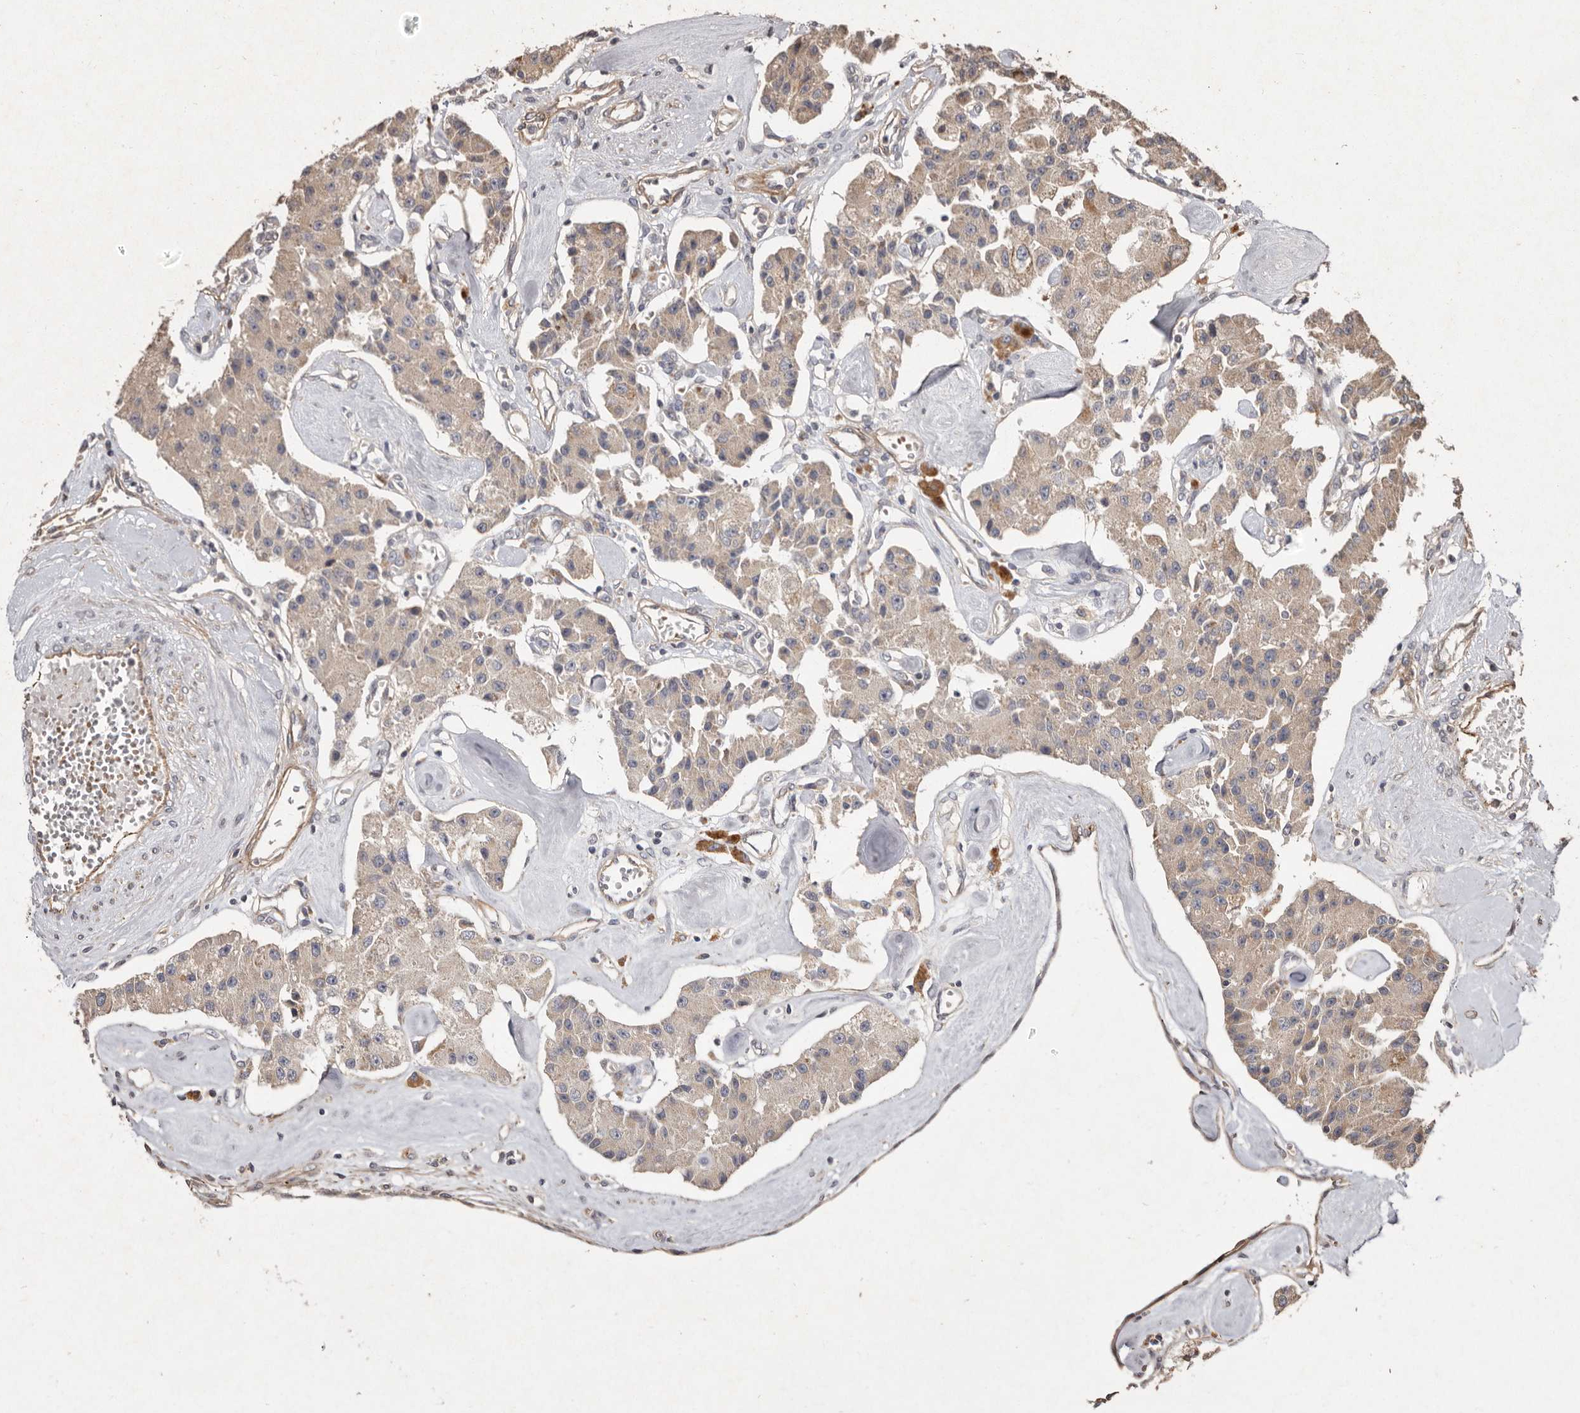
{"staining": {"intensity": "weak", "quantity": ">75%", "location": "cytoplasmic/membranous"}, "tissue": "carcinoid", "cell_type": "Tumor cells", "image_type": "cancer", "snomed": [{"axis": "morphology", "description": "Carcinoid, malignant, NOS"}, {"axis": "topography", "description": "Pancreas"}], "caption": "Carcinoid stained for a protein shows weak cytoplasmic/membranous positivity in tumor cells. (IHC, brightfield microscopy, high magnification).", "gene": "SEMA3A", "patient": {"sex": "male", "age": 41}}